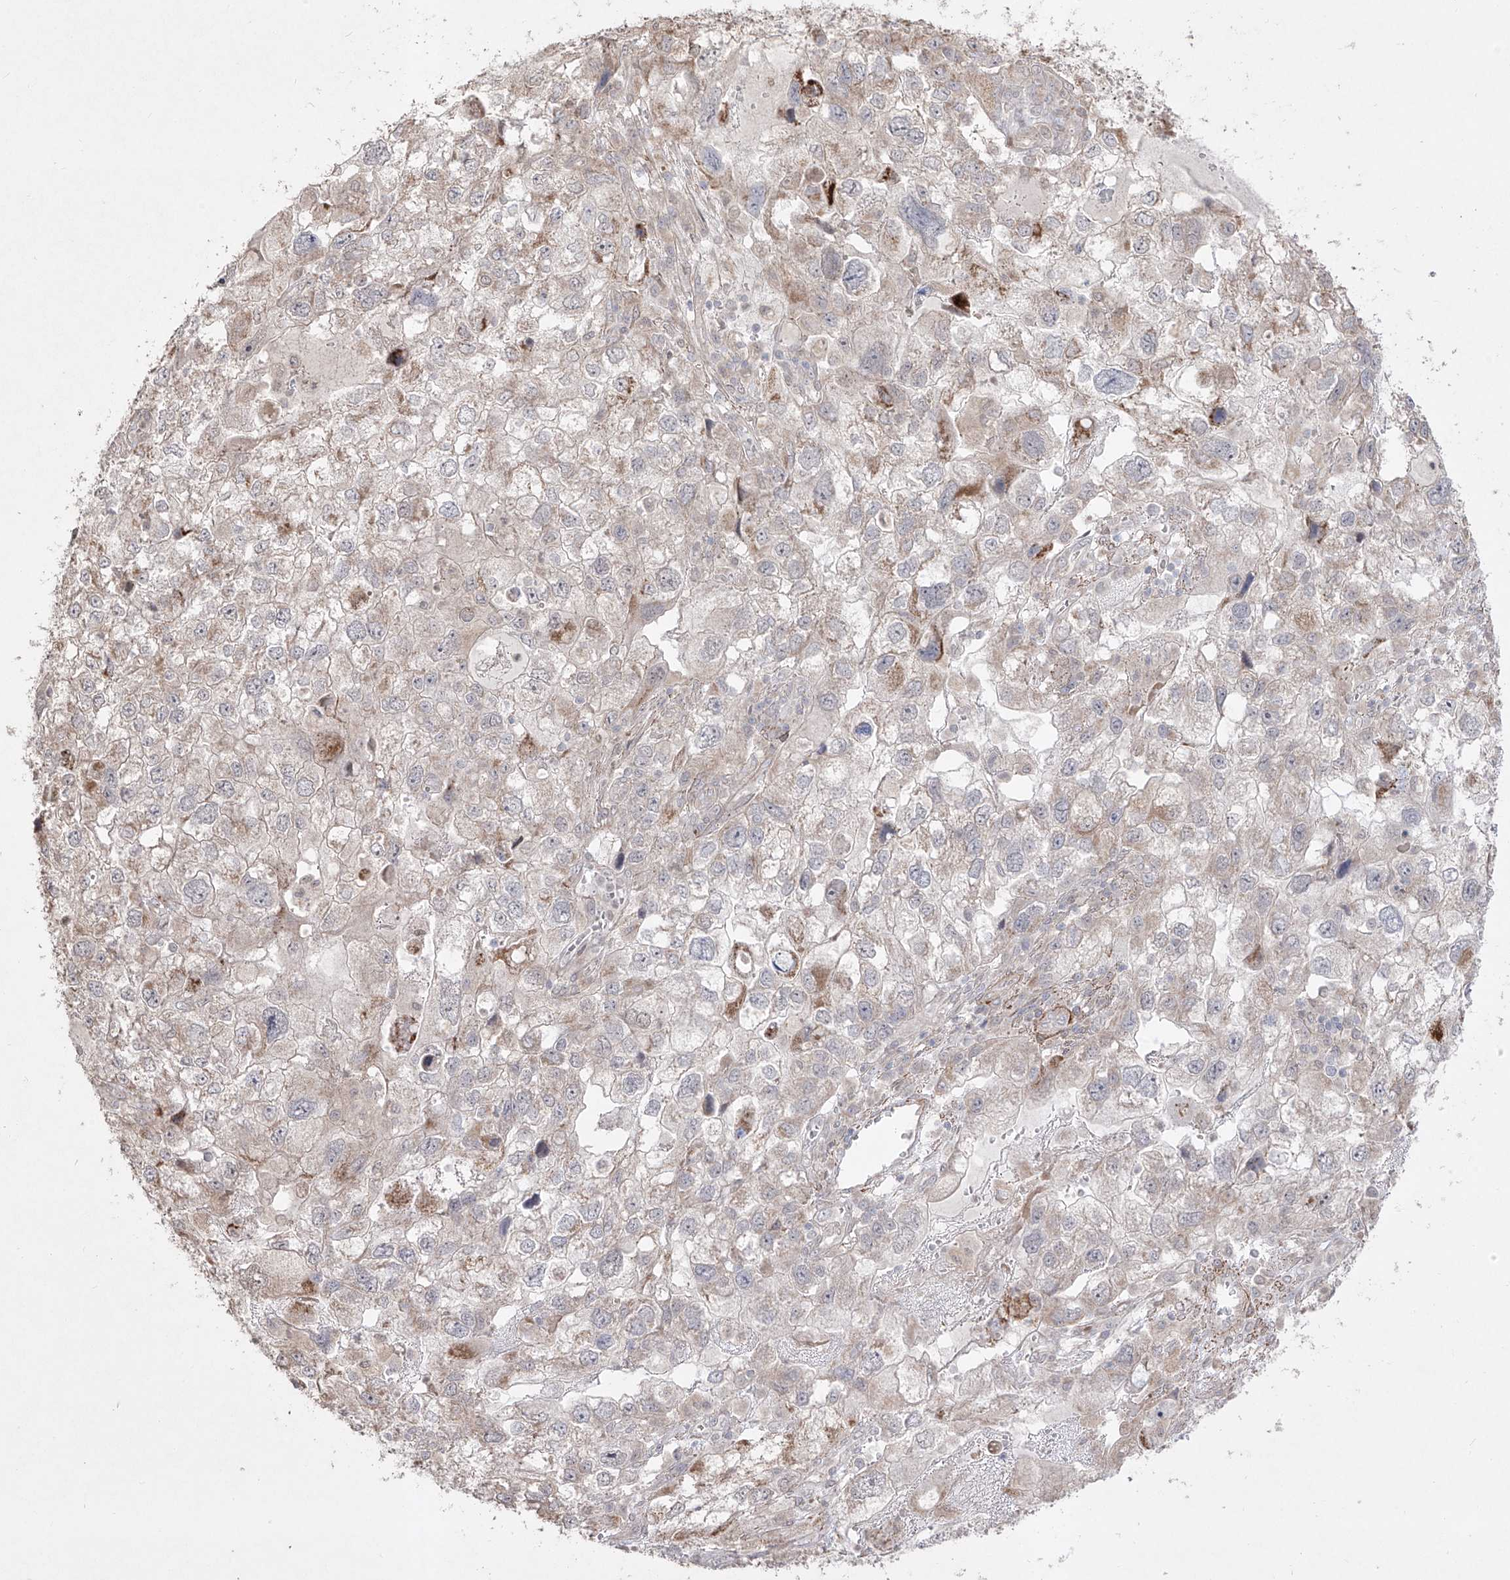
{"staining": {"intensity": "weak", "quantity": "<25%", "location": "cytoplasmic/membranous"}, "tissue": "endometrial cancer", "cell_type": "Tumor cells", "image_type": "cancer", "snomed": [{"axis": "morphology", "description": "Adenocarcinoma, NOS"}, {"axis": "topography", "description": "Endometrium"}], "caption": "Immunohistochemical staining of endometrial cancer (adenocarcinoma) reveals no significant expression in tumor cells.", "gene": "KDM1B", "patient": {"sex": "female", "age": 49}}